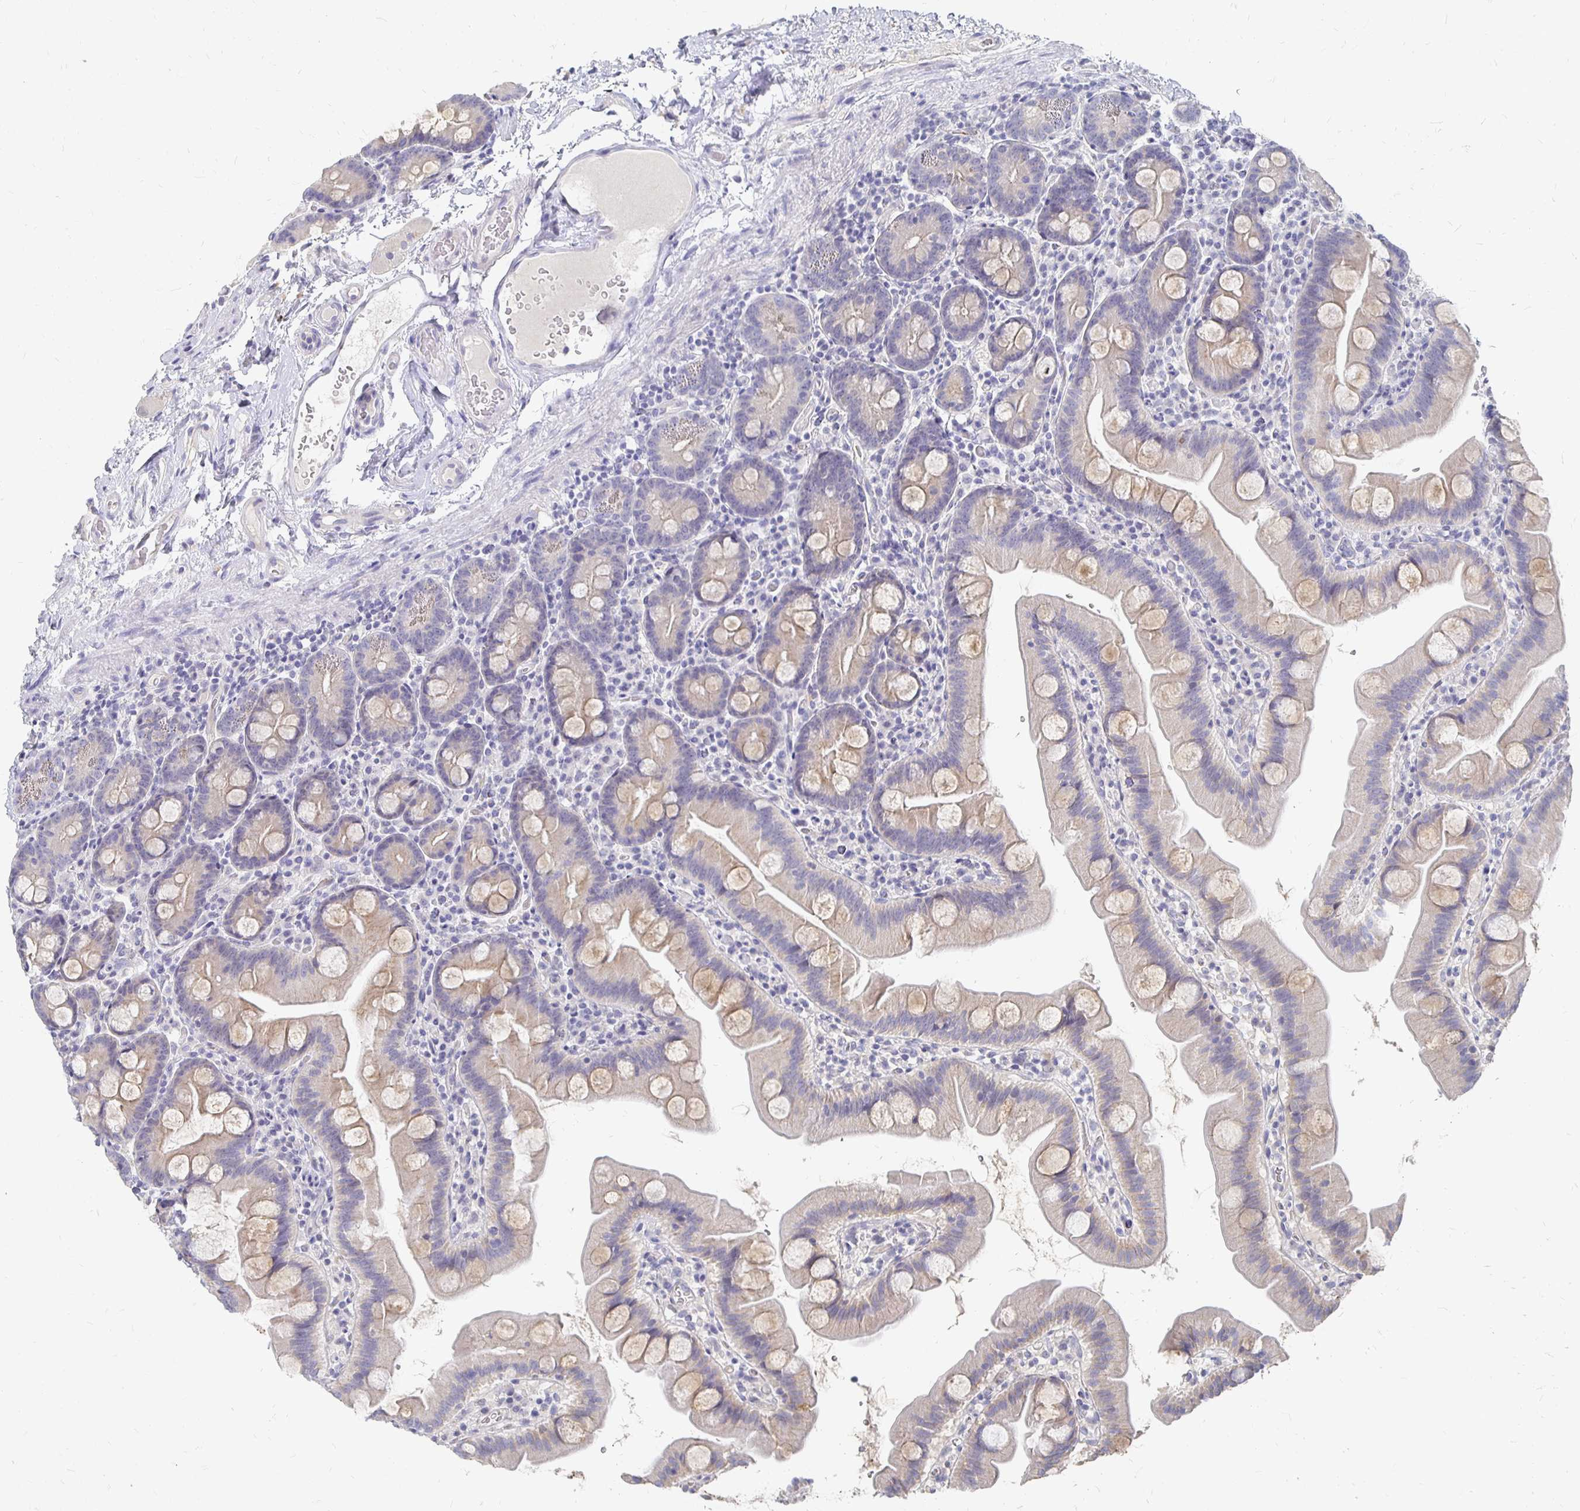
{"staining": {"intensity": "weak", "quantity": "25%-75%", "location": "cytoplasmic/membranous"}, "tissue": "small intestine", "cell_type": "Glandular cells", "image_type": "normal", "snomed": [{"axis": "morphology", "description": "Normal tissue, NOS"}, {"axis": "topography", "description": "Small intestine"}], "caption": "Brown immunohistochemical staining in normal human small intestine shows weak cytoplasmic/membranous positivity in approximately 25%-75% of glandular cells.", "gene": "FKRP", "patient": {"sex": "female", "age": 68}}